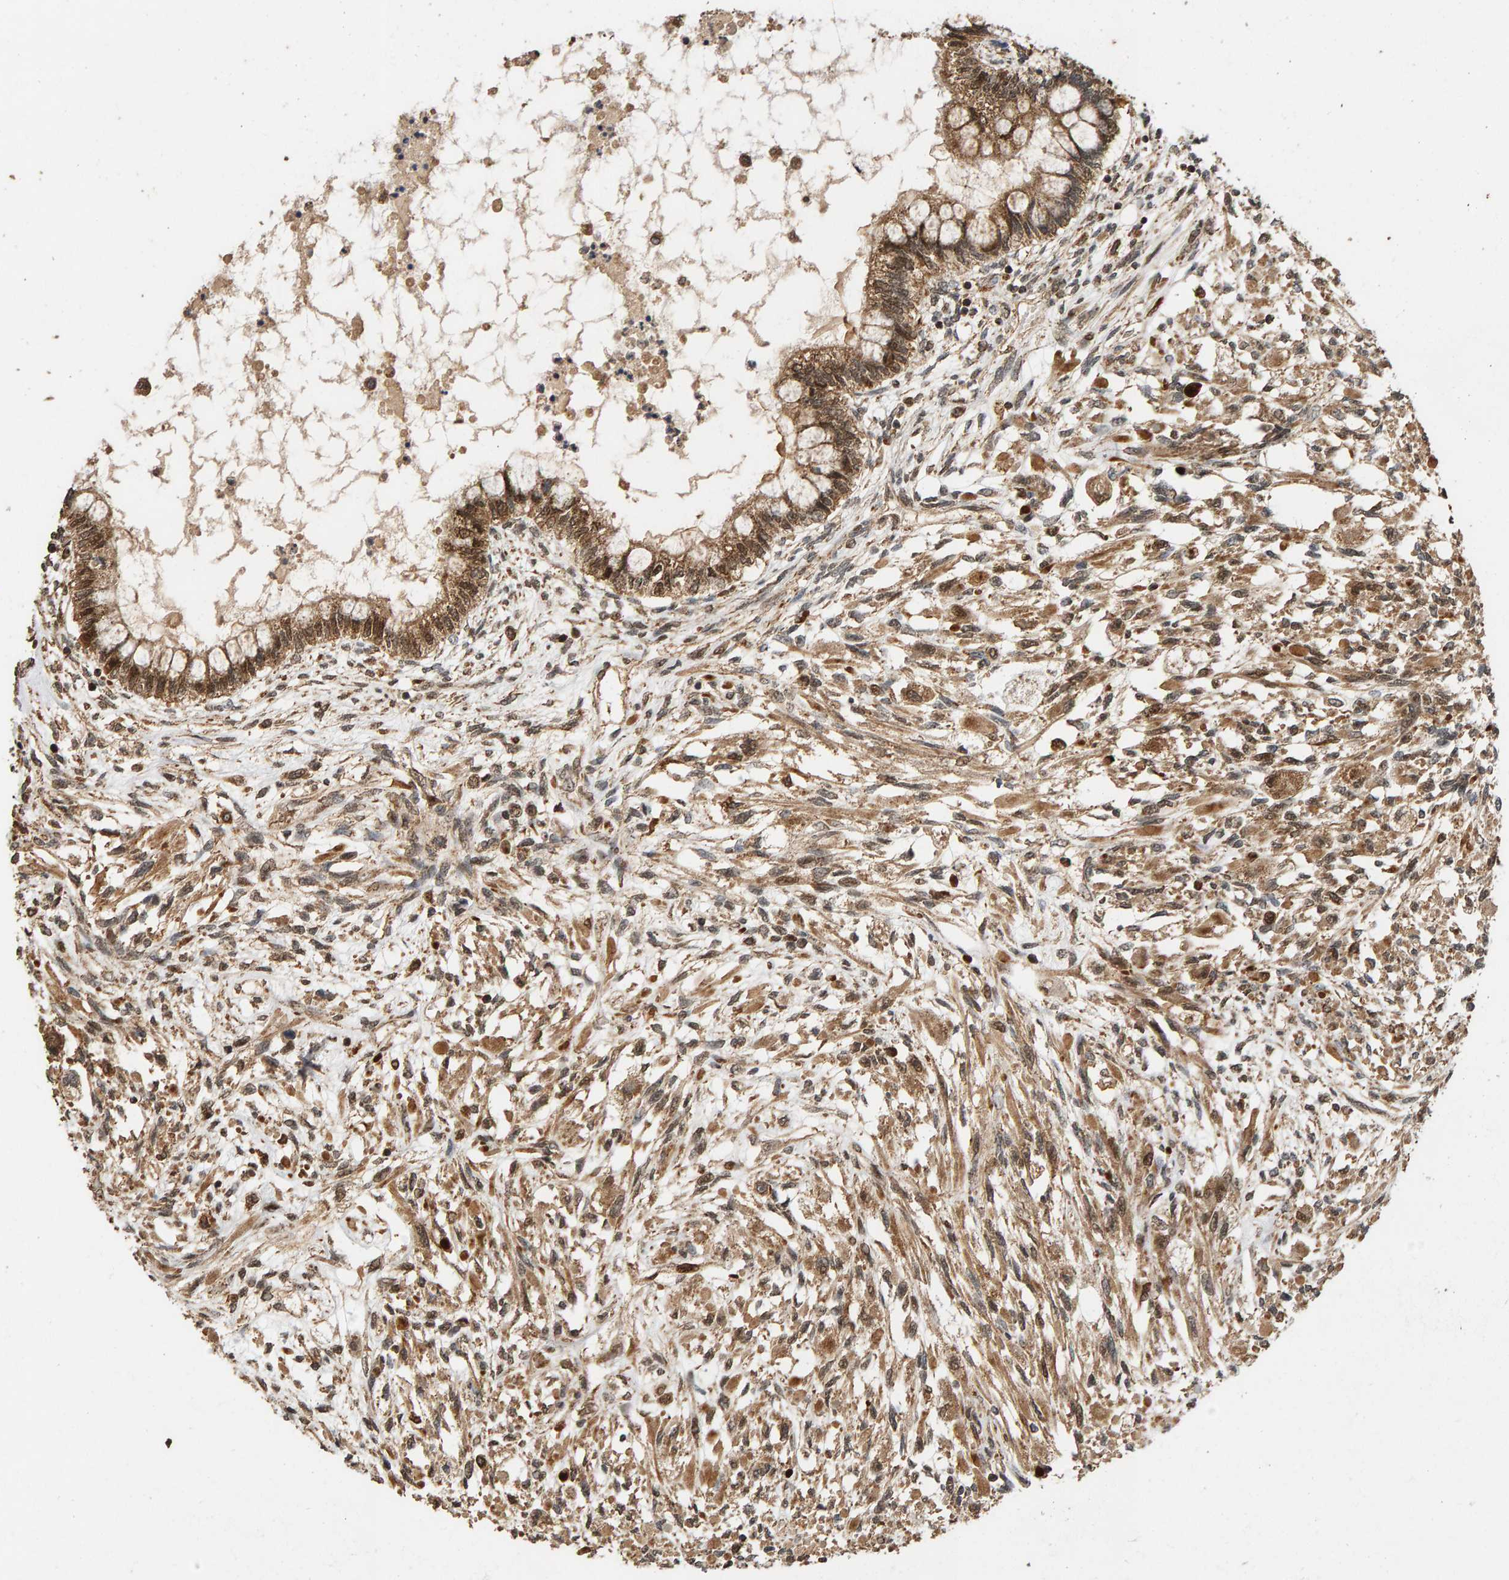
{"staining": {"intensity": "moderate", "quantity": ">75%", "location": "cytoplasmic/membranous,nuclear"}, "tissue": "testis cancer", "cell_type": "Tumor cells", "image_type": "cancer", "snomed": [{"axis": "morphology", "description": "Seminoma, NOS"}, {"axis": "topography", "description": "Testis"}], "caption": "Immunohistochemistry (IHC) of human testis seminoma exhibits medium levels of moderate cytoplasmic/membranous and nuclear expression in about >75% of tumor cells.", "gene": "GSTK1", "patient": {"sex": "male", "age": 28}}